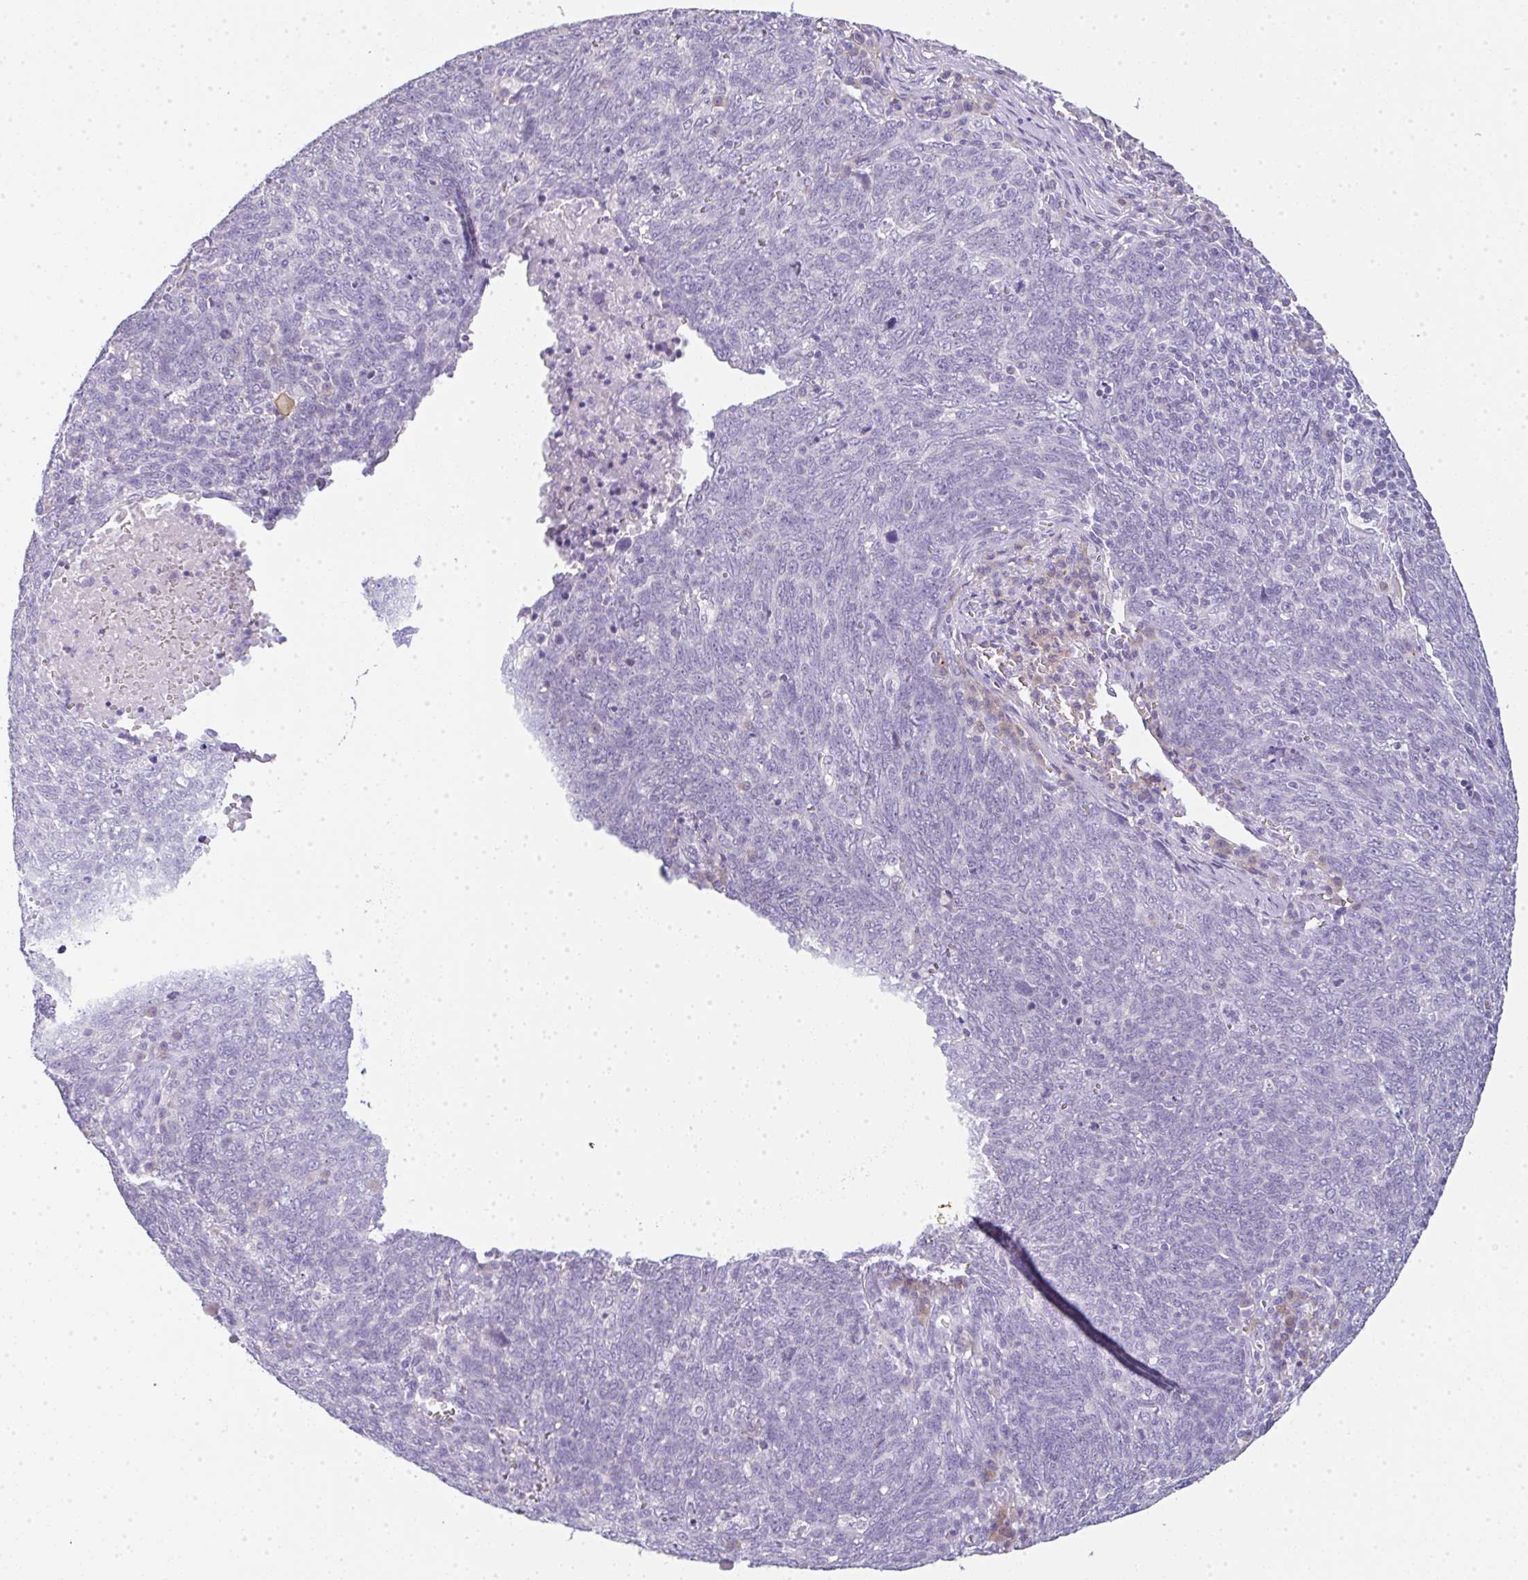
{"staining": {"intensity": "negative", "quantity": "none", "location": "none"}, "tissue": "lung cancer", "cell_type": "Tumor cells", "image_type": "cancer", "snomed": [{"axis": "morphology", "description": "Squamous cell carcinoma, NOS"}, {"axis": "topography", "description": "Lung"}], "caption": "DAB (3,3'-diaminobenzidine) immunohistochemical staining of squamous cell carcinoma (lung) displays no significant staining in tumor cells.", "gene": "LPAR4", "patient": {"sex": "female", "age": 72}}